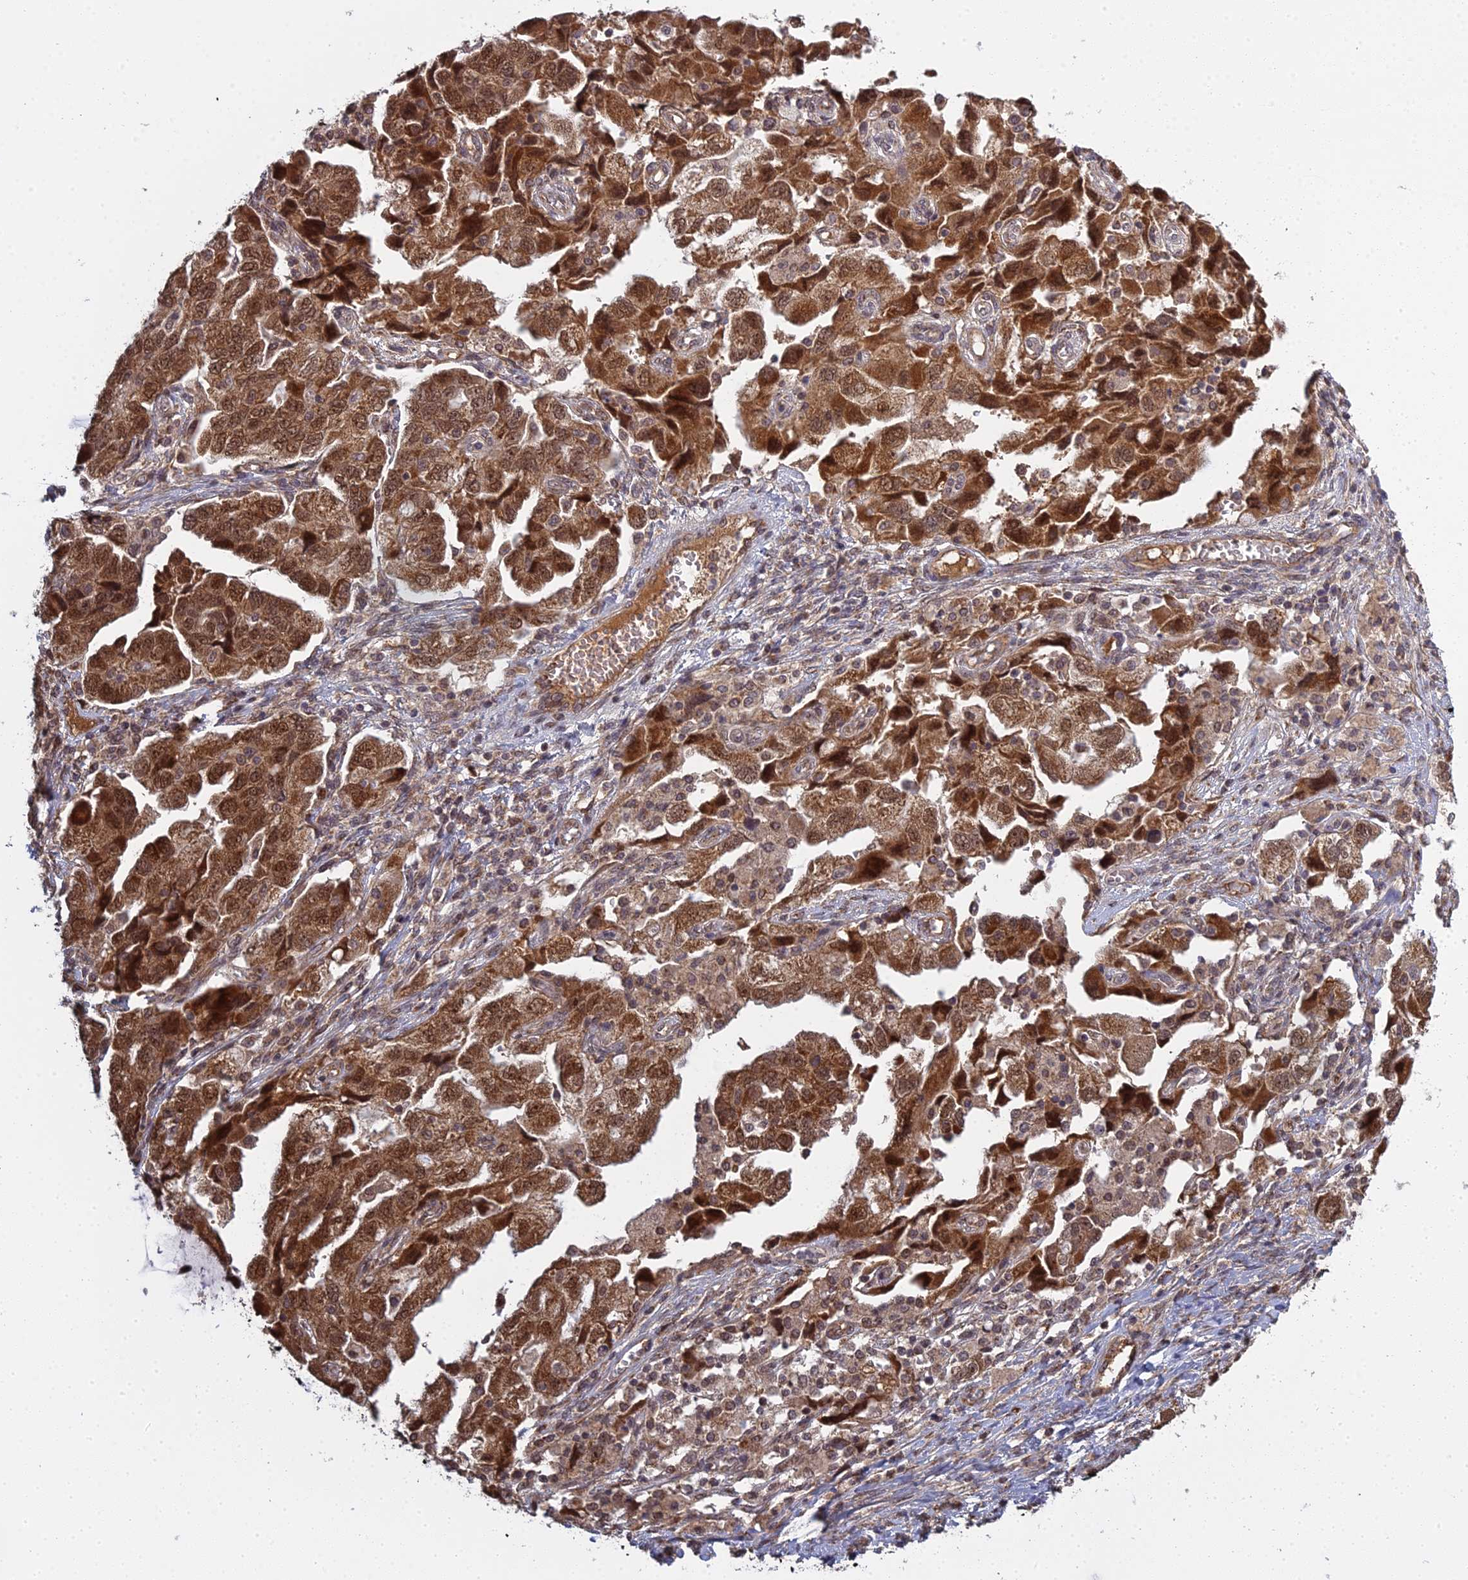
{"staining": {"intensity": "moderate", "quantity": ">75%", "location": "cytoplasmic/membranous,nuclear"}, "tissue": "ovarian cancer", "cell_type": "Tumor cells", "image_type": "cancer", "snomed": [{"axis": "morphology", "description": "Carcinoma, NOS"}, {"axis": "morphology", "description": "Cystadenocarcinoma, serous, NOS"}, {"axis": "topography", "description": "Ovary"}], "caption": "Moderate cytoplasmic/membranous and nuclear staining for a protein is seen in about >75% of tumor cells of serous cystadenocarcinoma (ovarian) using immunohistochemistry (IHC).", "gene": "MEOX1", "patient": {"sex": "female", "age": 69}}